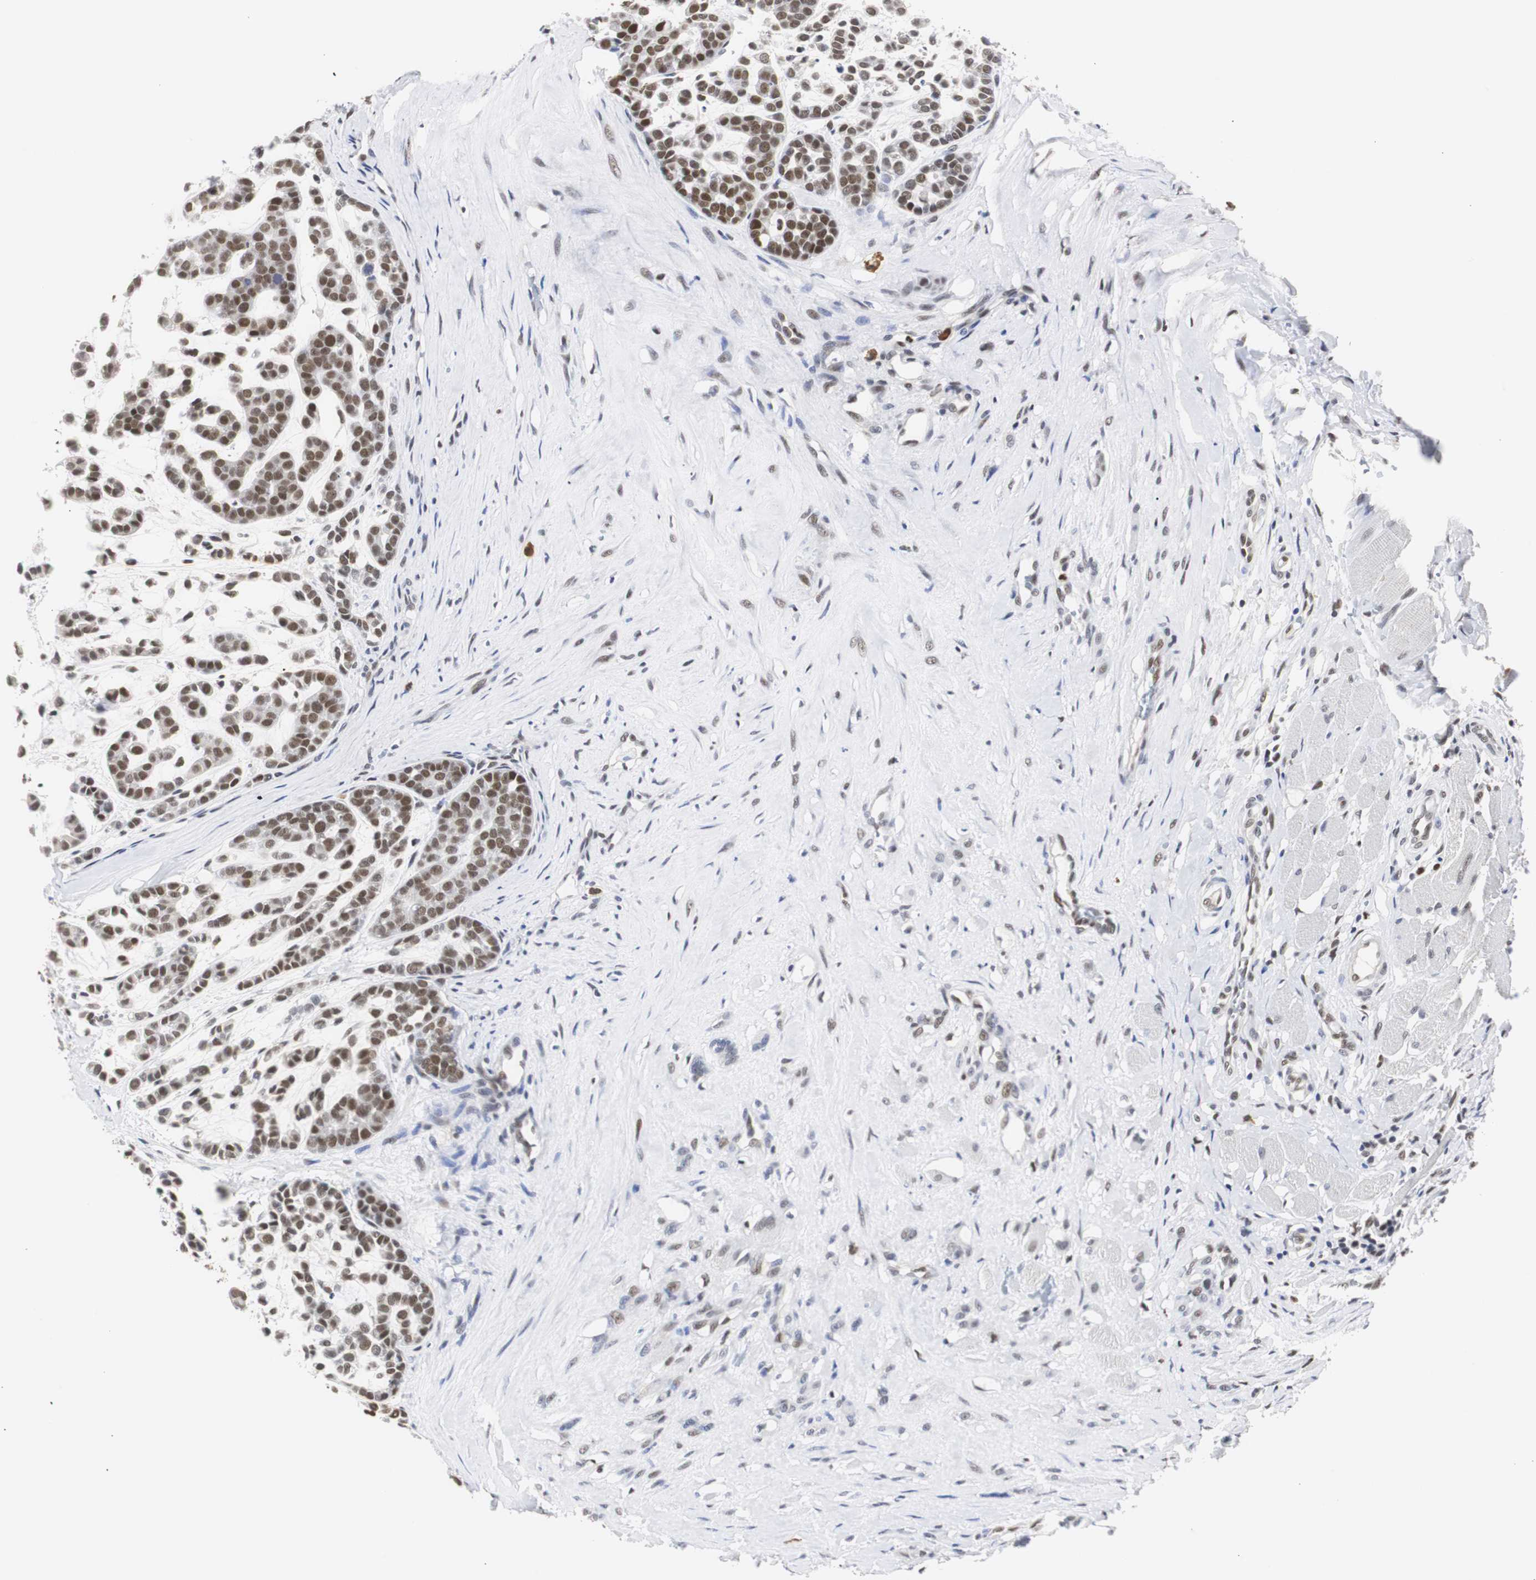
{"staining": {"intensity": "strong", "quantity": ">75%", "location": "nuclear"}, "tissue": "head and neck cancer", "cell_type": "Tumor cells", "image_type": "cancer", "snomed": [{"axis": "morphology", "description": "Adenocarcinoma, NOS"}, {"axis": "morphology", "description": "Adenoma, NOS"}, {"axis": "topography", "description": "Head-Neck"}], "caption": "Immunohistochemistry (IHC) of human head and neck cancer (adenocarcinoma) displays high levels of strong nuclear staining in about >75% of tumor cells.", "gene": "ZFC3H1", "patient": {"sex": "female", "age": 55}}